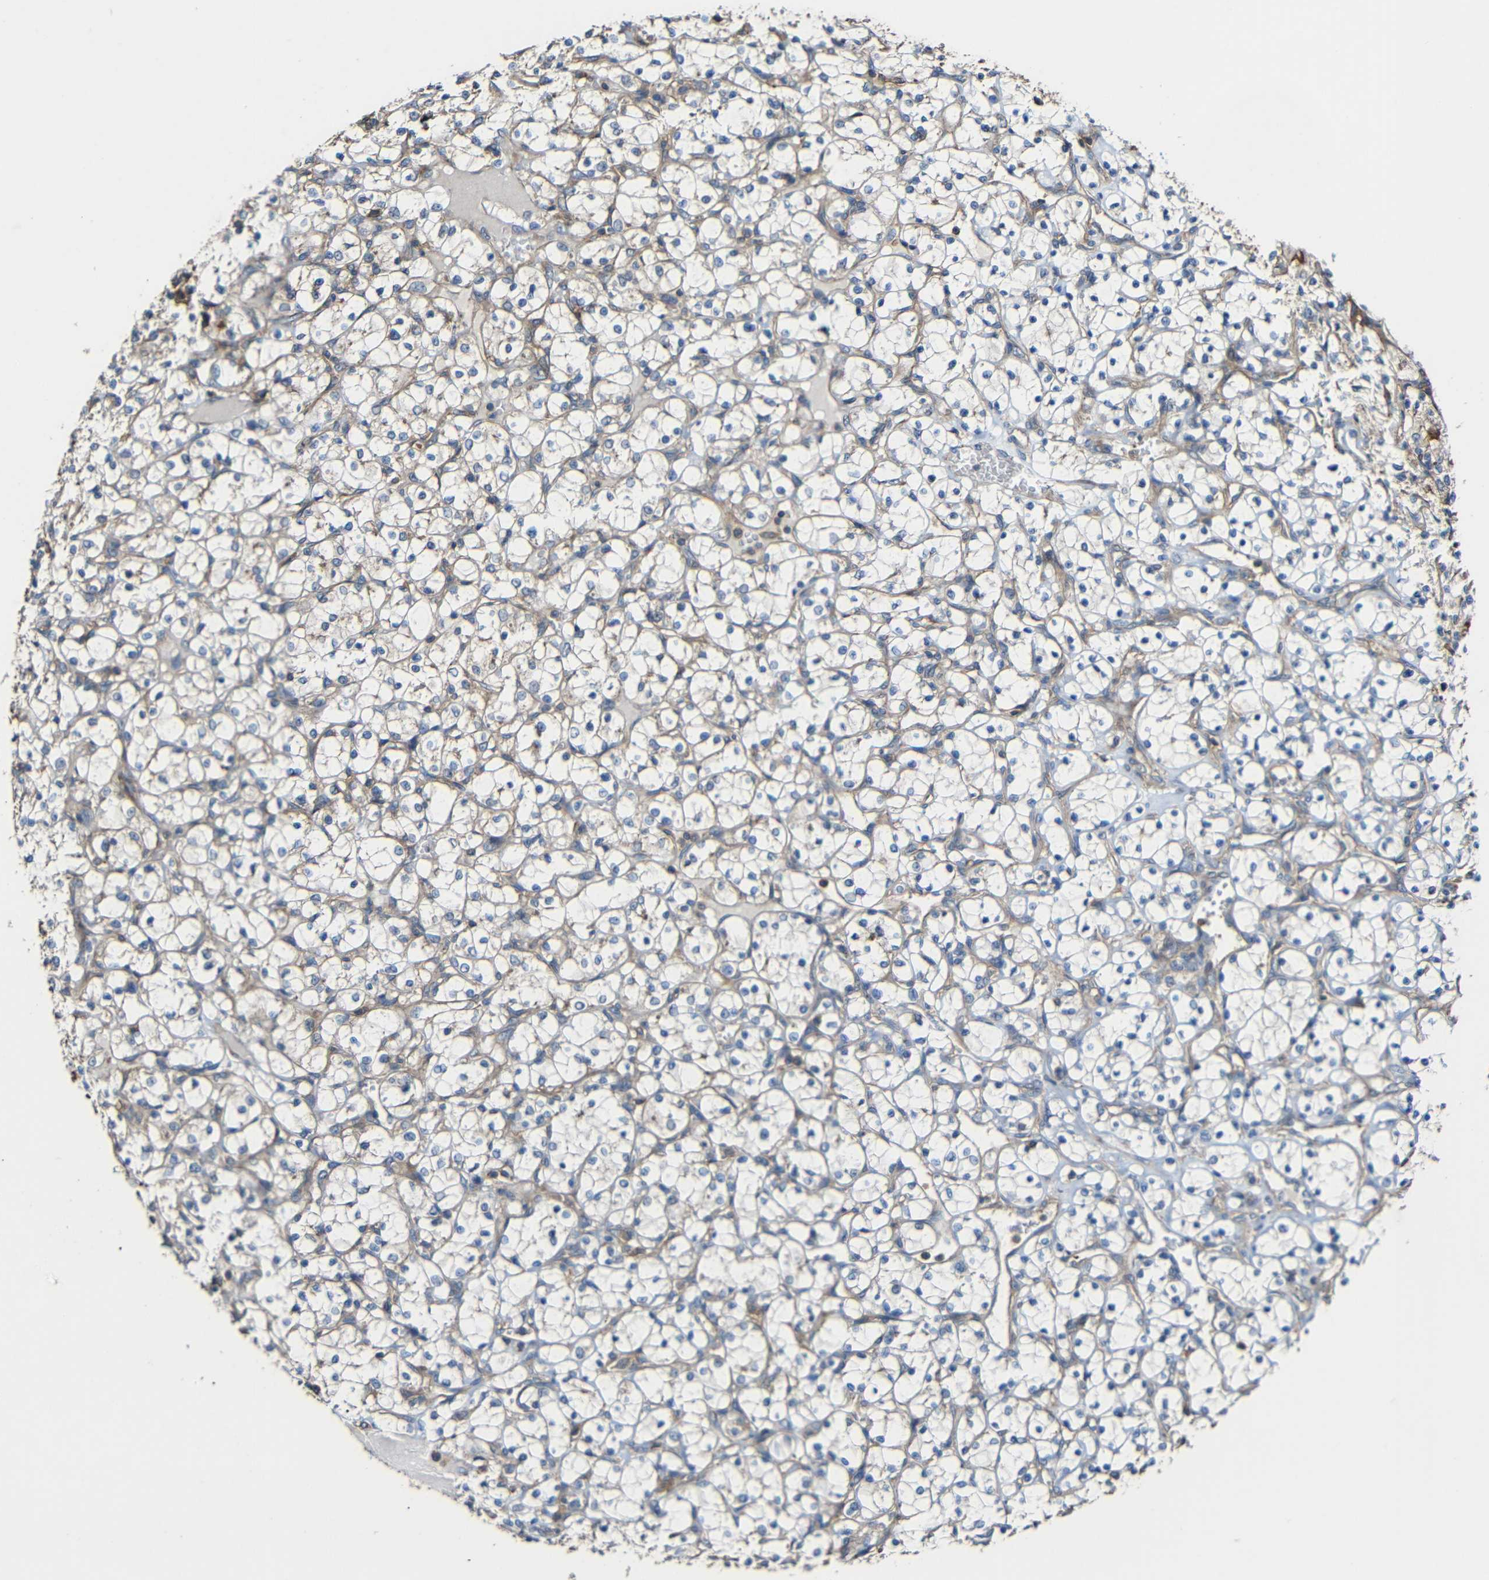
{"staining": {"intensity": "negative", "quantity": "none", "location": "none"}, "tissue": "renal cancer", "cell_type": "Tumor cells", "image_type": "cancer", "snomed": [{"axis": "morphology", "description": "Adenocarcinoma, NOS"}, {"axis": "topography", "description": "Kidney"}], "caption": "Immunohistochemistry micrograph of adenocarcinoma (renal) stained for a protein (brown), which demonstrates no positivity in tumor cells.", "gene": "RHOT2", "patient": {"sex": "female", "age": 69}}